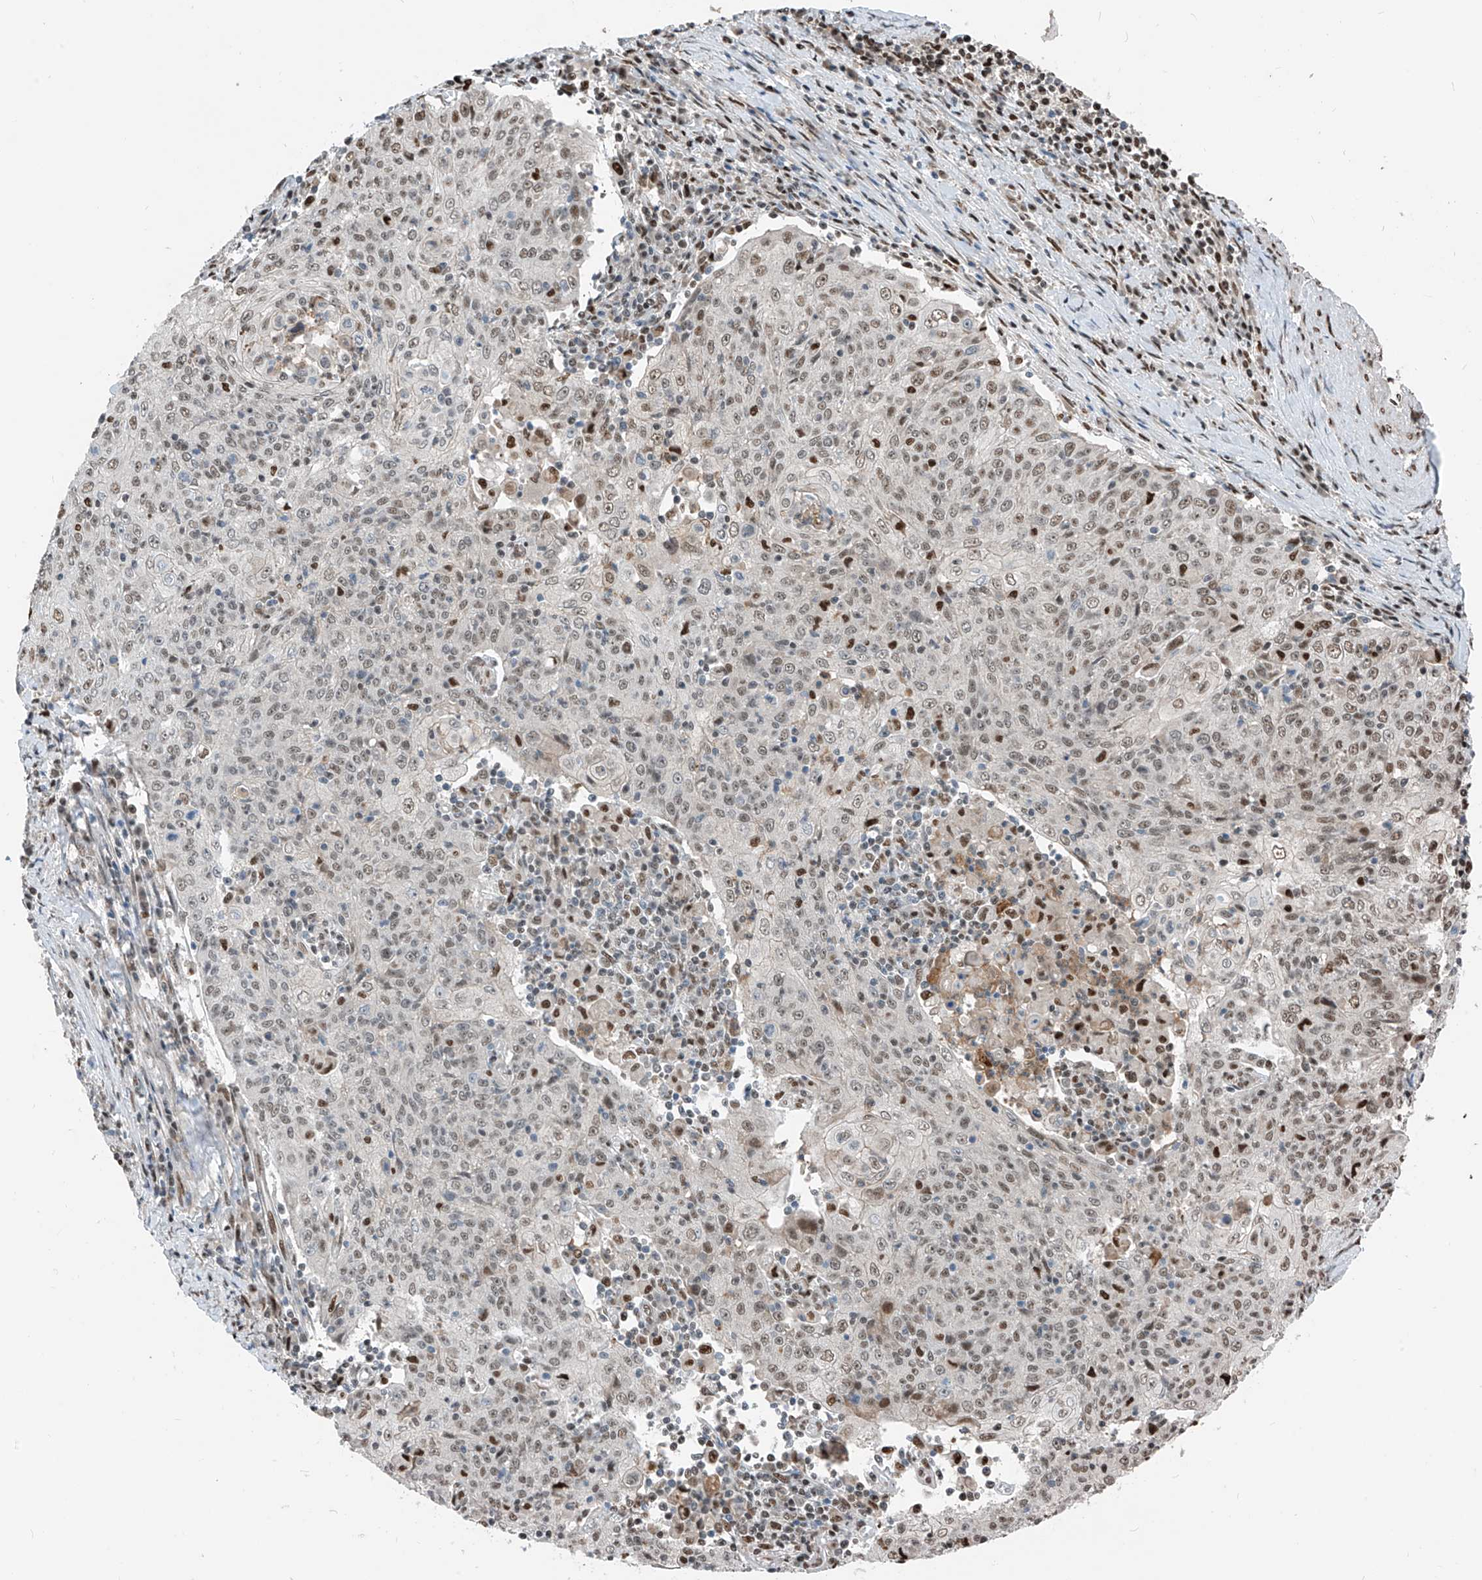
{"staining": {"intensity": "weak", "quantity": ">75%", "location": "nuclear"}, "tissue": "cervical cancer", "cell_type": "Tumor cells", "image_type": "cancer", "snomed": [{"axis": "morphology", "description": "Squamous cell carcinoma, NOS"}, {"axis": "topography", "description": "Cervix"}], "caption": "Protein analysis of cervical squamous cell carcinoma tissue reveals weak nuclear expression in about >75% of tumor cells. The staining was performed using DAB, with brown indicating positive protein expression. Nuclei are stained blue with hematoxylin.", "gene": "RBP7", "patient": {"sex": "female", "age": 48}}